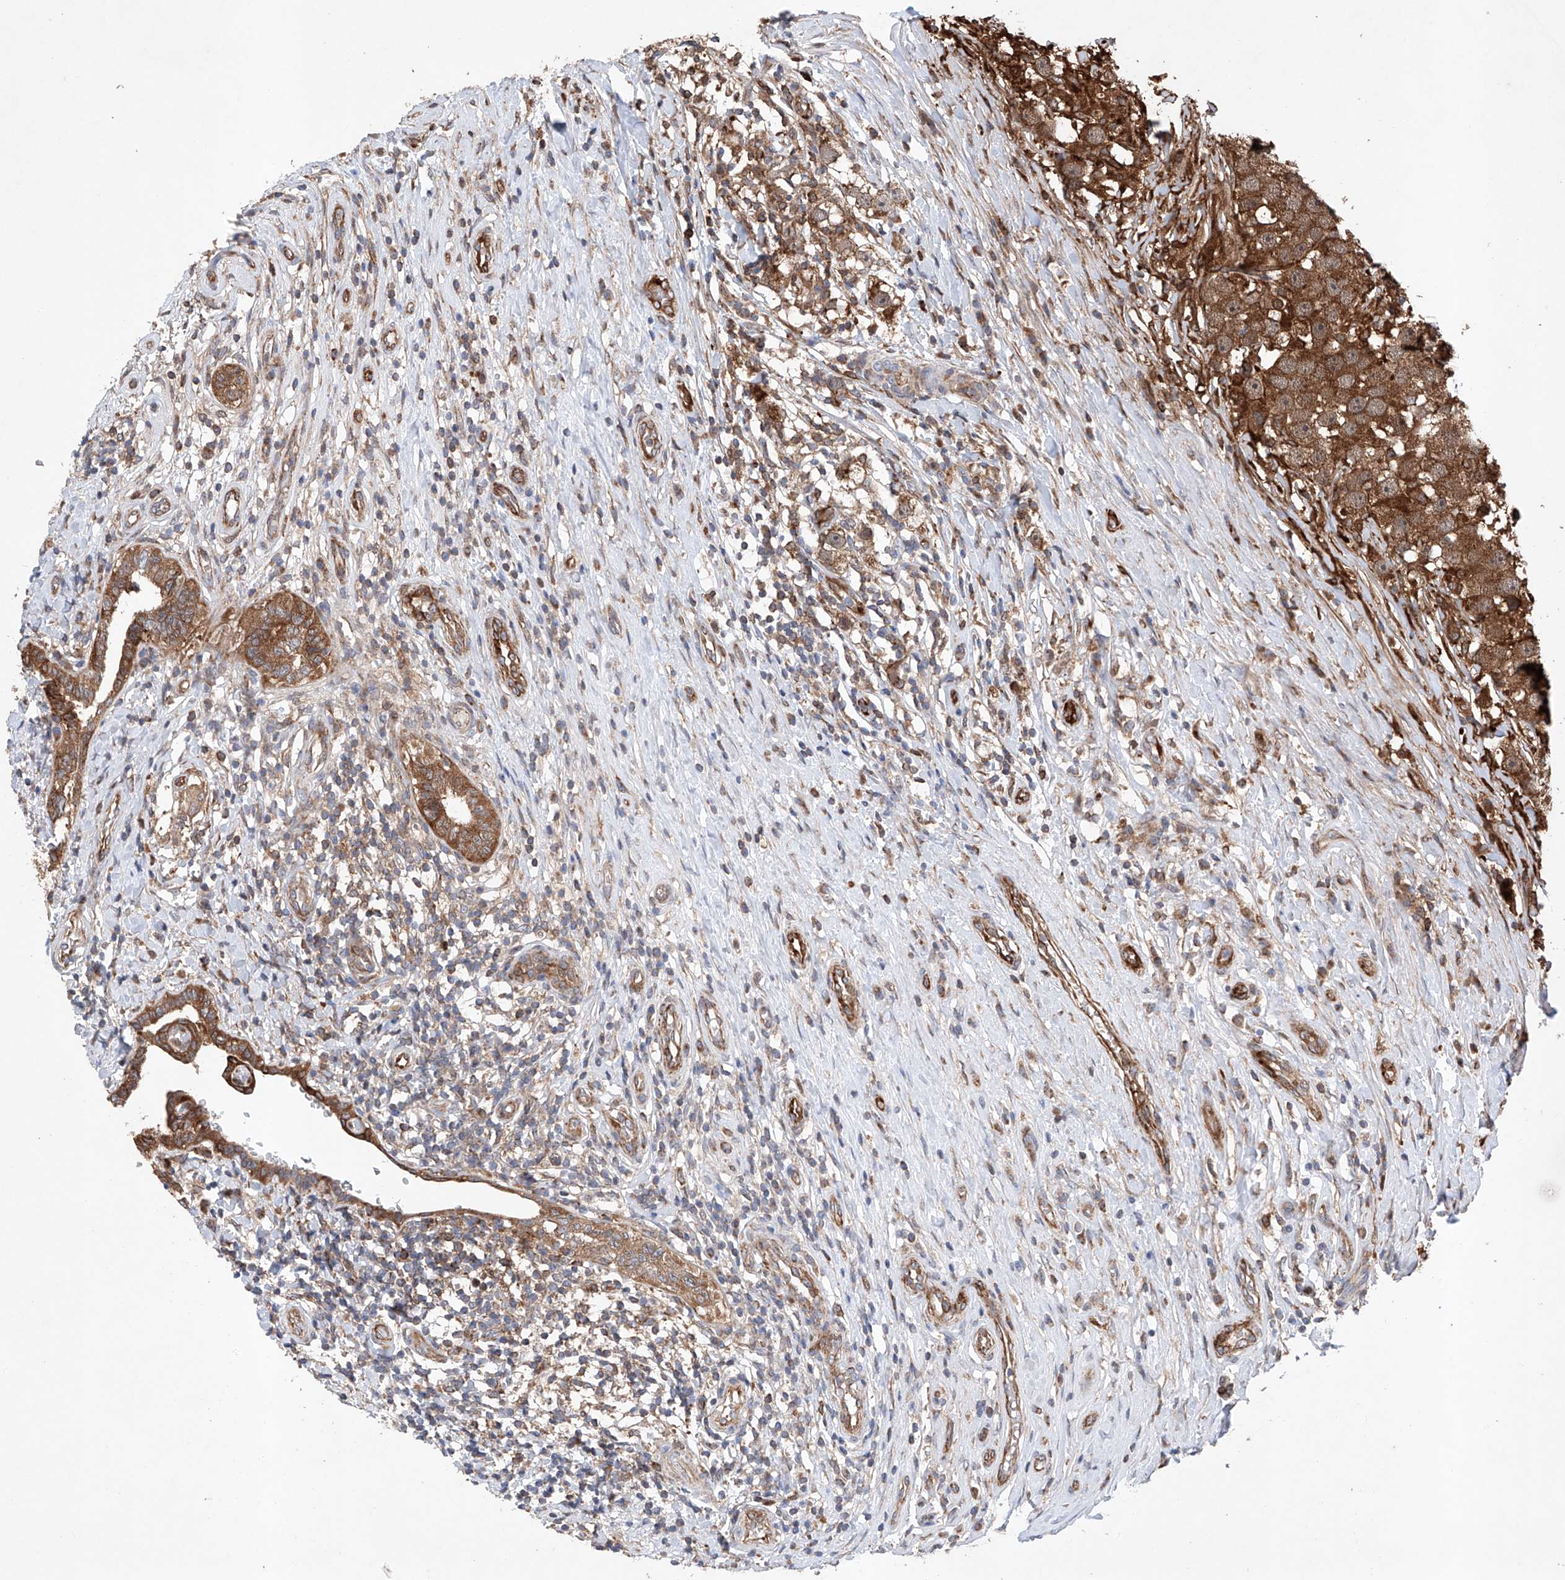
{"staining": {"intensity": "strong", "quantity": ">75%", "location": "cytoplasmic/membranous"}, "tissue": "testis cancer", "cell_type": "Tumor cells", "image_type": "cancer", "snomed": [{"axis": "morphology", "description": "Seminoma, NOS"}, {"axis": "topography", "description": "Testis"}], "caption": "Testis cancer stained for a protein shows strong cytoplasmic/membranous positivity in tumor cells.", "gene": "TIMM23", "patient": {"sex": "male", "age": 49}}